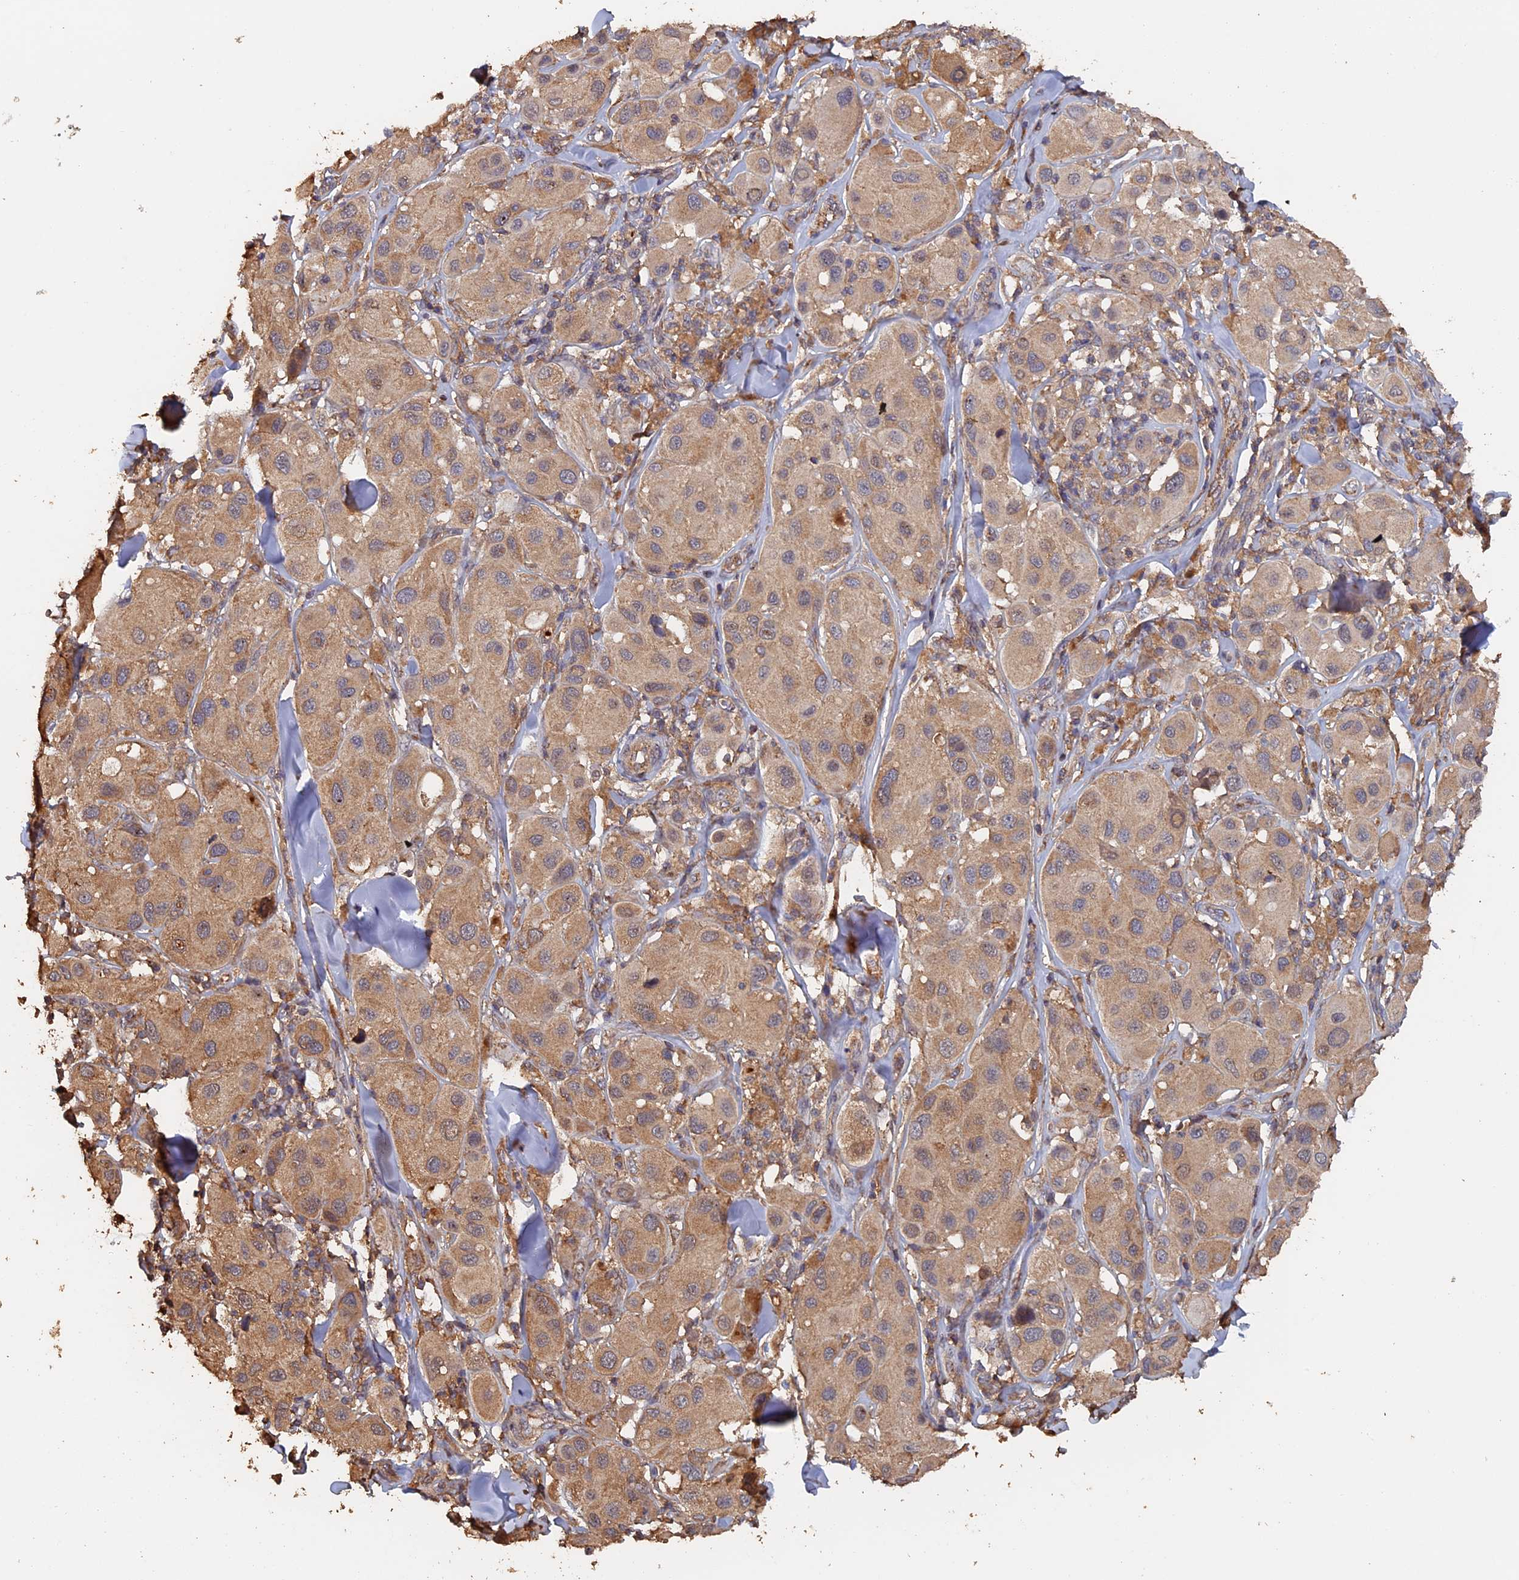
{"staining": {"intensity": "moderate", "quantity": "<25%", "location": "cytoplasmic/membranous"}, "tissue": "melanoma", "cell_type": "Tumor cells", "image_type": "cancer", "snomed": [{"axis": "morphology", "description": "Malignant melanoma, Metastatic site"}, {"axis": "topography", "description": "Skin"}], "caption": "Malignant melanoma (metastatic site) tissue demonstrates moderate cytoplasmic/membranous positivity in approximately <25% of tumor cells", "gene": "PIGQ", "patient": {"sex": "male", "age": 41}}